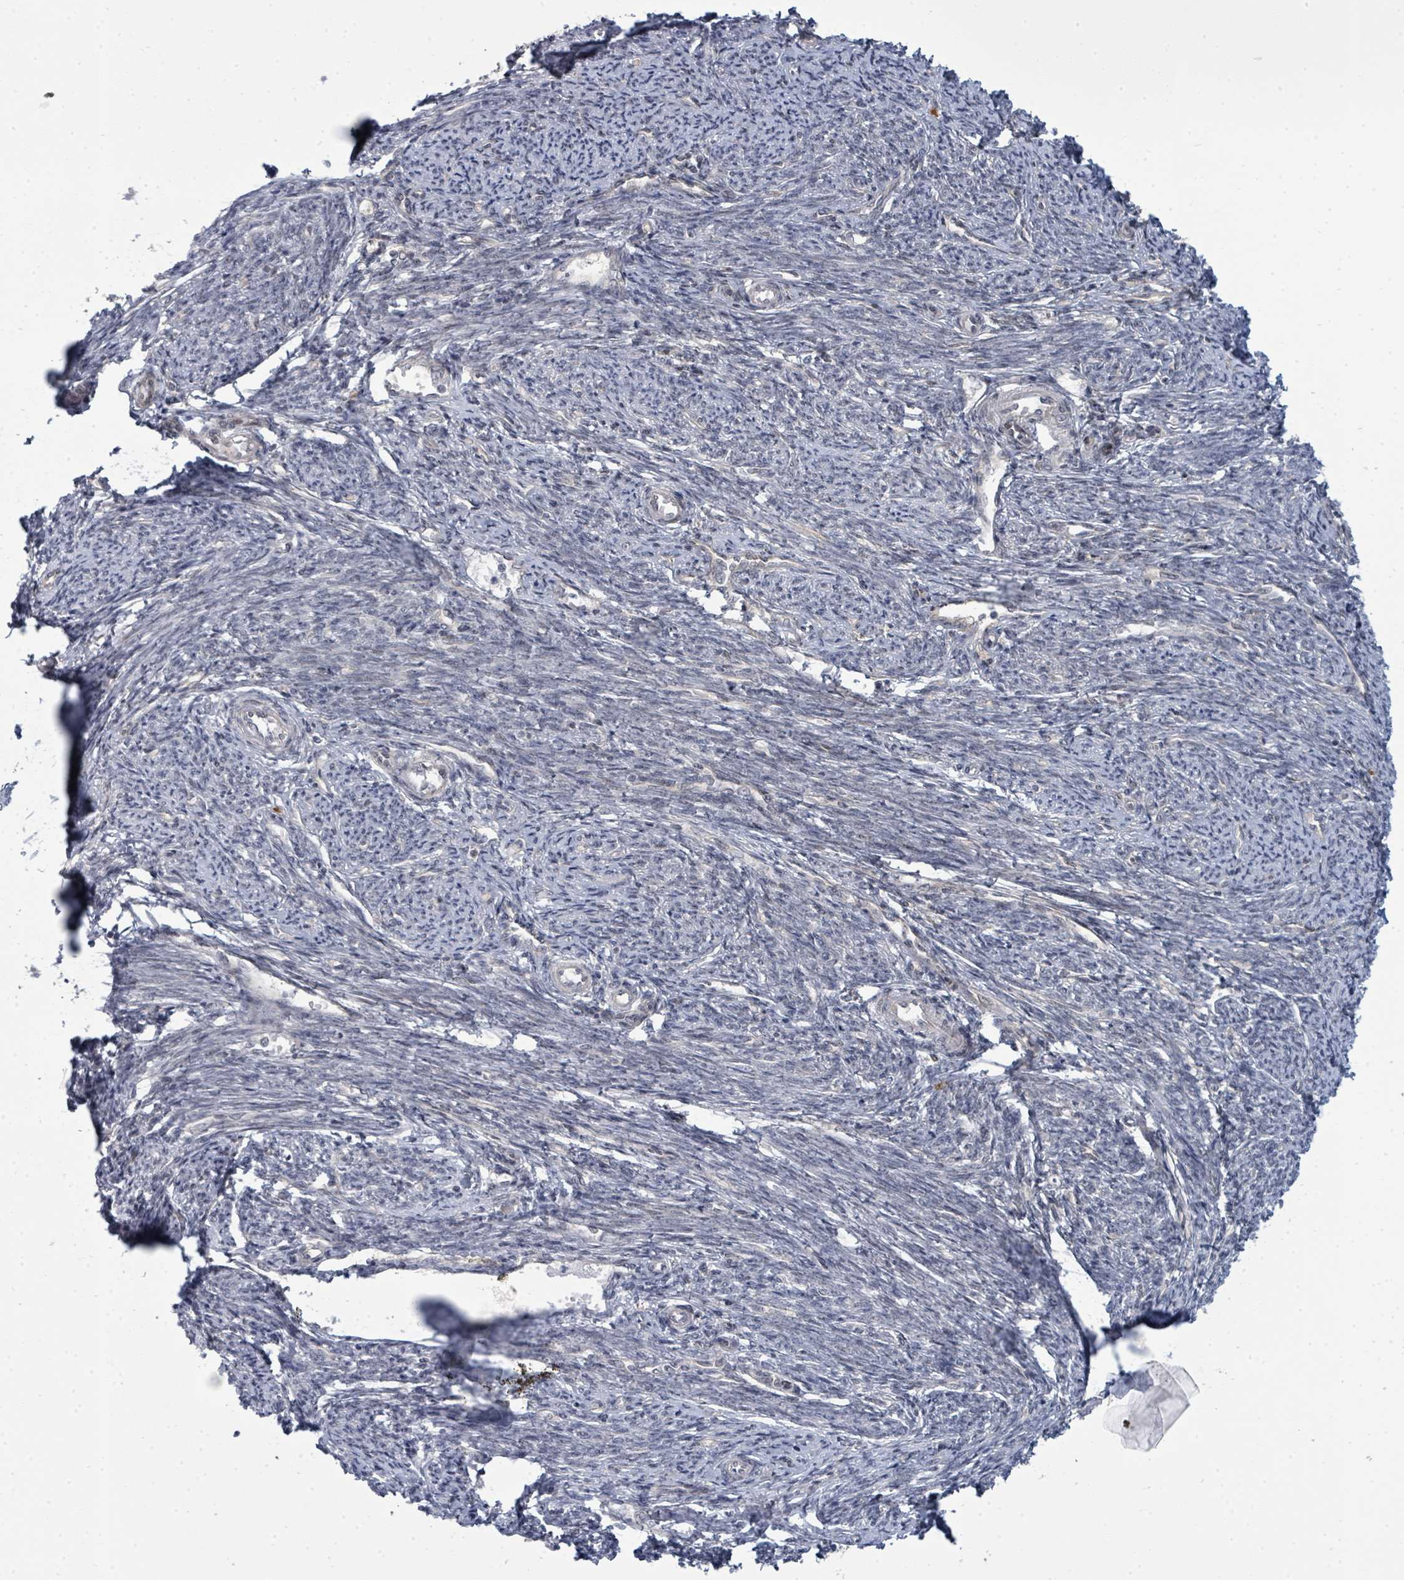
{"staining": {"intensity": "moderate", "quantity": "<25%", "location": "nuclear"}, "tissue": "smooth muscle", "cell_type": "Smooth muscle cells", "image_type": "normal", "snomed": [{"axis": "morphology", "description": "Normal tissue, NOS"}, {"axis": "topography", "description": "Smooth muscle"}, {"axis": "topography", "description": "Uterus"}], "caption": "DAB immunohistochemical staining of normal human smooth muscle displays moderate nuclear protein expression in approximately <25% of smooth muscle cells. (brown staining indicates protein expression, while blue staining denotes nuclei).", "gene": "PSMG2", "patient": {"sex": "female", "age": 59}}